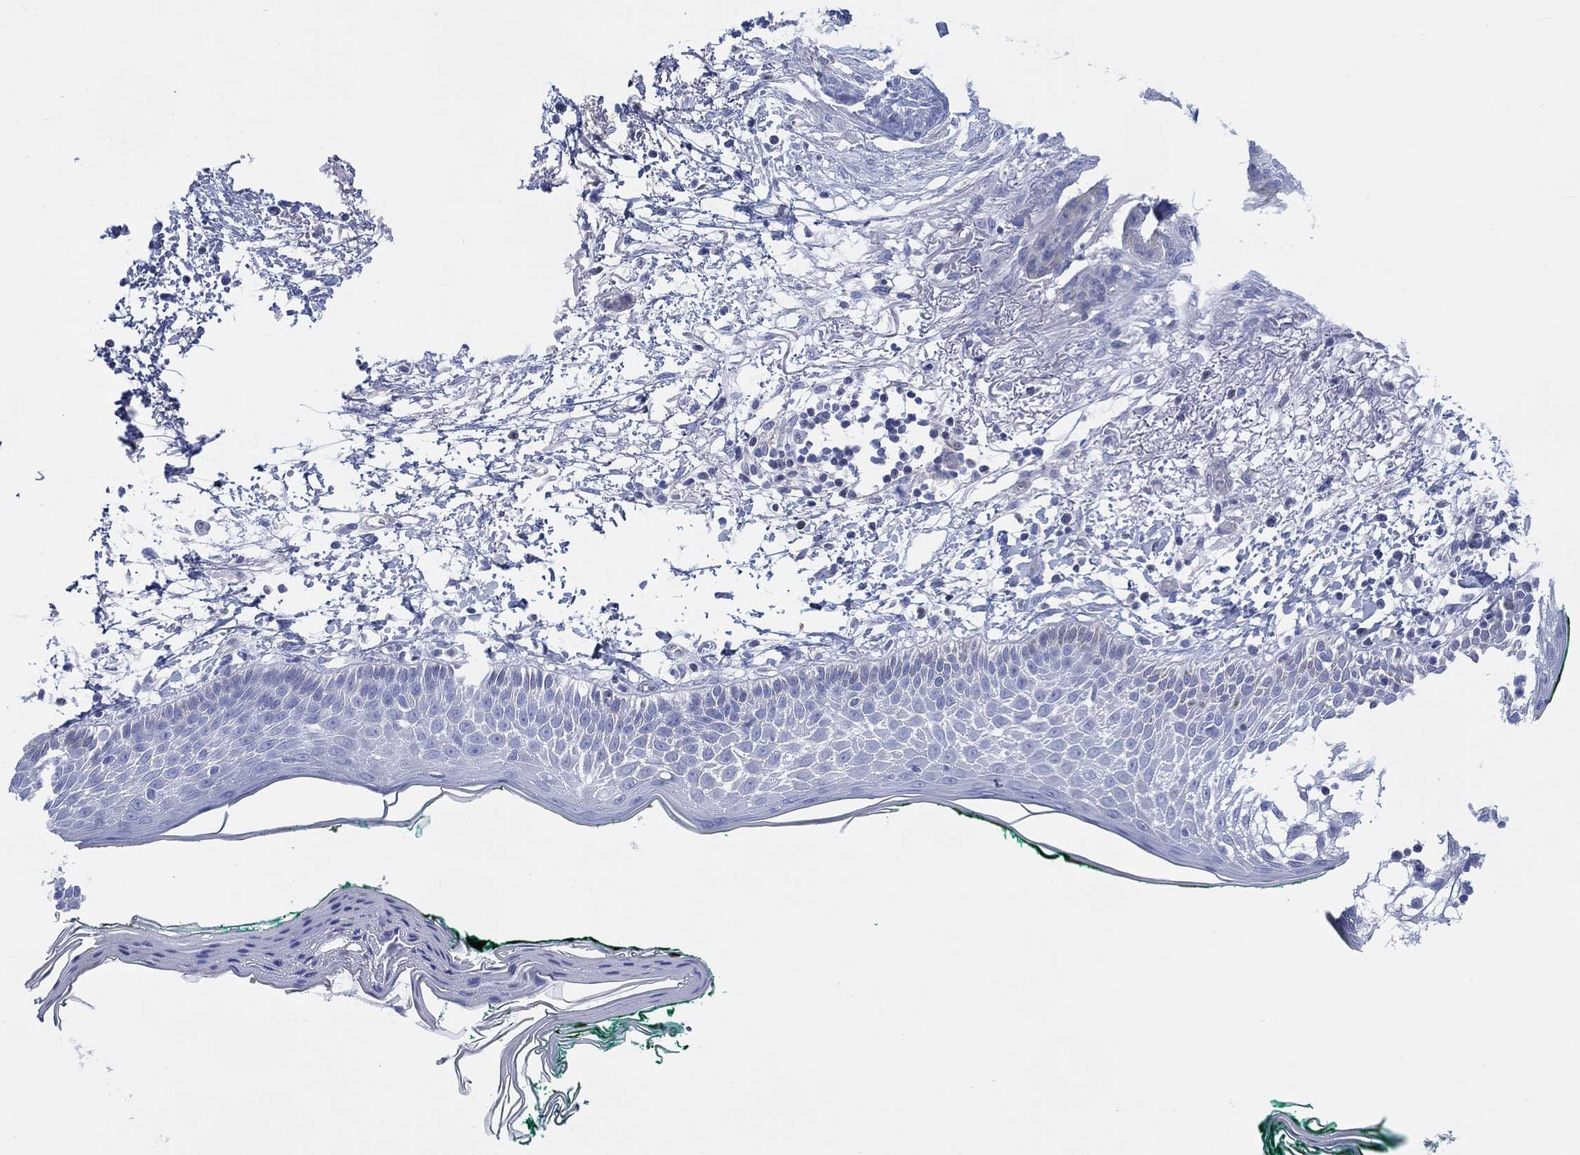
{"staining": {"intensity": "negative", "quantity": "none", "location": "none"}, "tissue": "skin cancer", "cell_type": "Tumor cells", "image_type": "cancer", "snomed": [{"axis": "morphology", "description": "Normal tissue, NOS"}, {"axis": "morphology", "description": "Basal cell carcinoma"}, {"axis": "topography", "description": "Skin"}], "caption": "Tumor cells show no significant protein positivity in skin cancer.", "gene": "DDI1", "patient": {"sex": "male", "age": 84}}